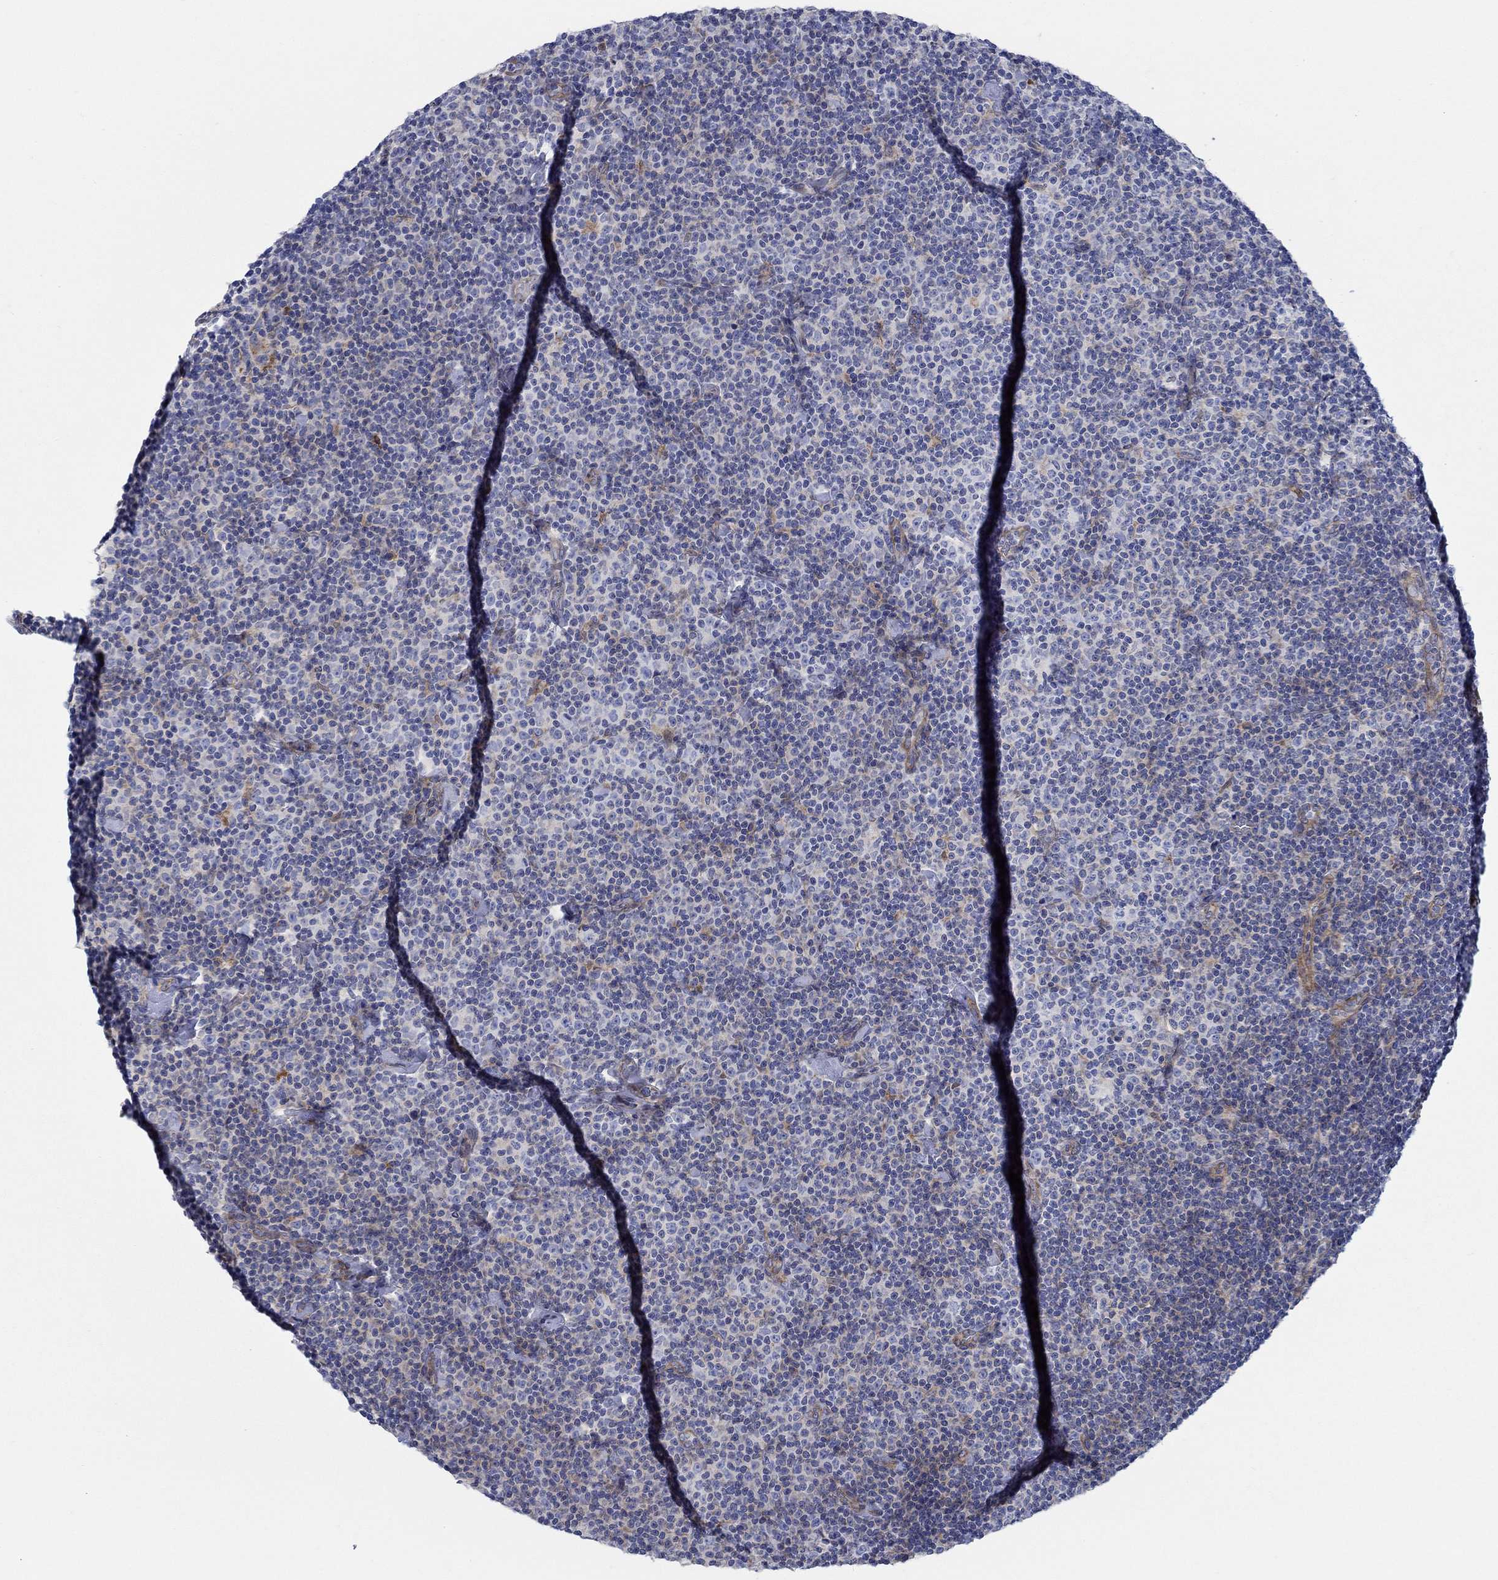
{"staining": {"intensity": "negative", "quantity": "none", "location": "none"}, "tissue": "lymphoma", "cell_type": "Tumor cells", "image_type": "cancer", "snomed": [{"axis": "morphology", "description": "Malignant lymphoma, non-Hodgkin's type, Low grade"}, {"axis": "topography", "description": "Lymph node"}], "caption": "High magnification brightfield microscopy of lymphoma stained with DAB (3,3'-diaminobenzidine) (brown) and counterstained with hematoxylin (blue): tumor cells show no significant expression.", "gene": "FMN1", "patient": {"sex": "male", "age": 81}}